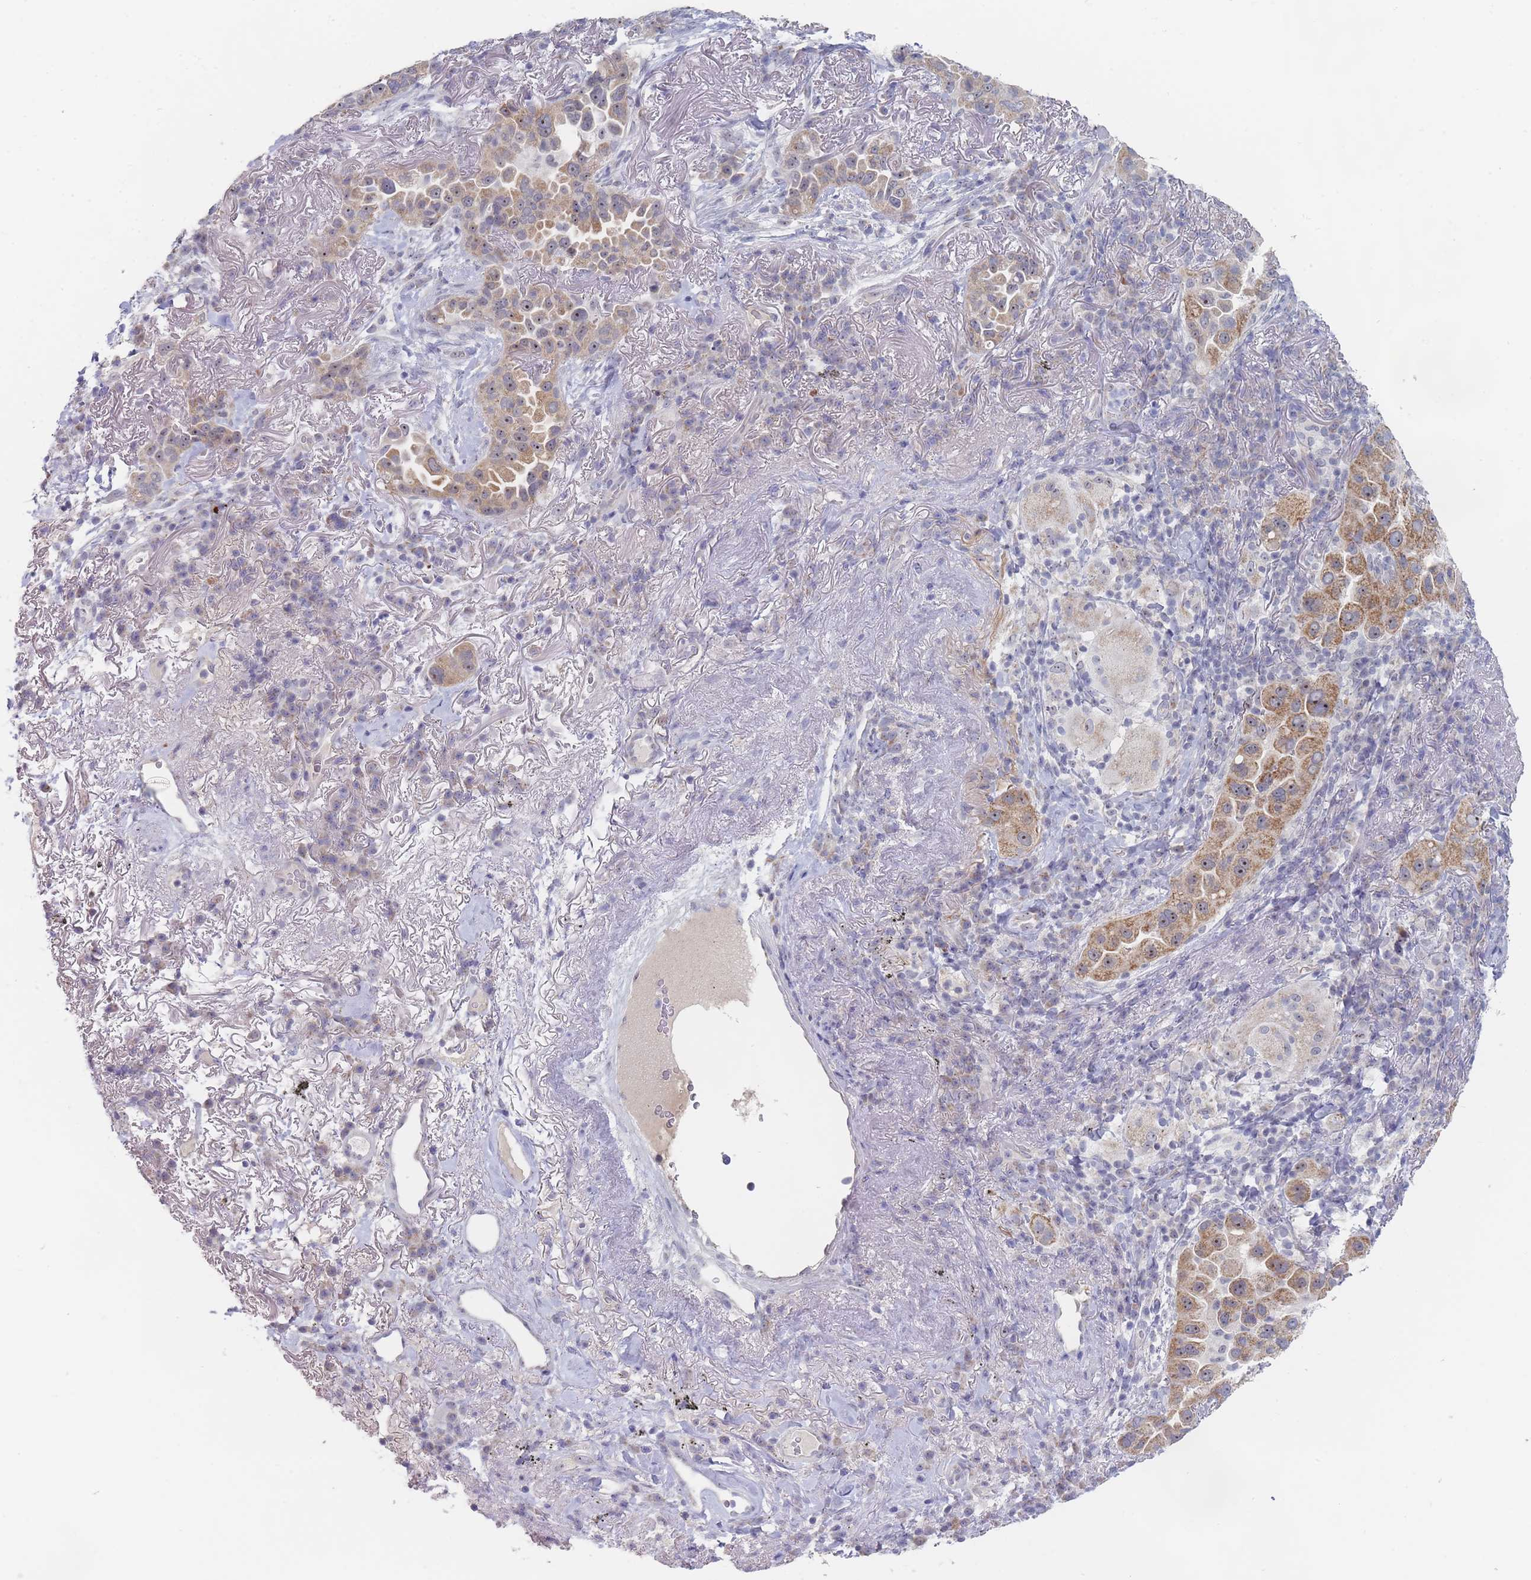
{"staining": {"intensity": "moderate", "quantity": ">75%", "location": "cytoplasmic/membranous,nuclear"}, "tissue": "lung cancer", "cell_type": "Tumor cells", "image_type": "cancer", "snomed": [{"axis": "morphology", "description": "Adenocarcinoma, NOS"}, {"axis": "topography", "description": "Lung"}], "caption": "Immunohistochemistry (IHC) of lung cancer exhibits medium levels of moderate cytoplasmic/membranous and nuclear staining in approximately >75% of tumor cells. (Stains: DAB (3,3'-diaminobenzidine) in brown, nuclei in blue, Microscopy: brightfield microscopy at high magnification).", "gene": "RNF8", "patient": {"sex": "female", "age": 69}}